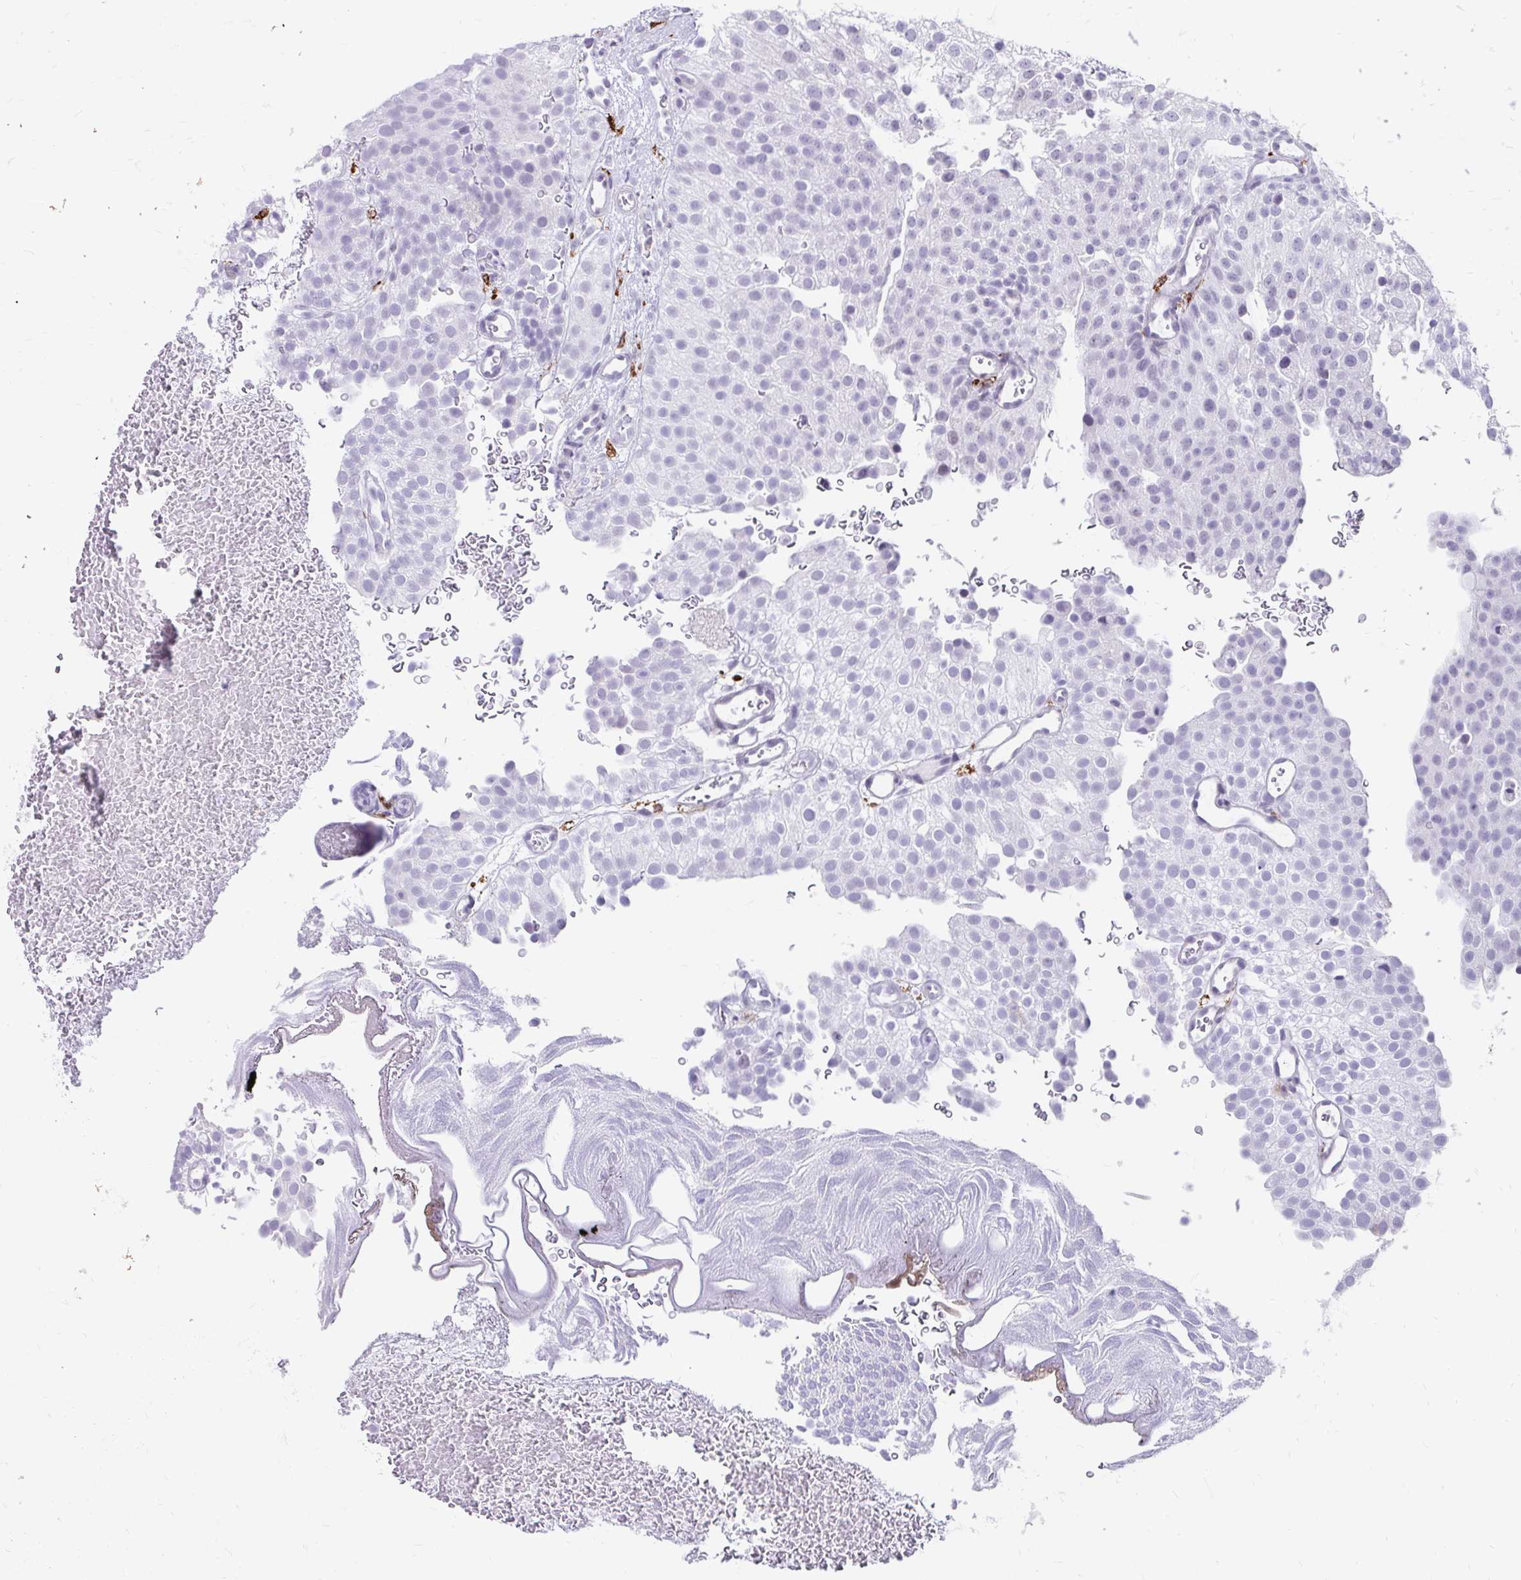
{"staining": {"intensity": "negative", "quantity": "none", "location": "none"}, "tissue": "urothelial cancer", "cell_type": "Tumor cells", "image_type": "cancer", "snomed": [{"axis": "morphology", "description": "Urothelial carcinoma, Low grade"}, {"axis": "topography", "description": "Urinary bladder"}], "caption": "Human low-grade urothelial carcinoma stained for a protein using immunohistochemistry shows no expression in tumor cells.", "gene": "CD163", "patient": {"sex": "male", "age": 78}}